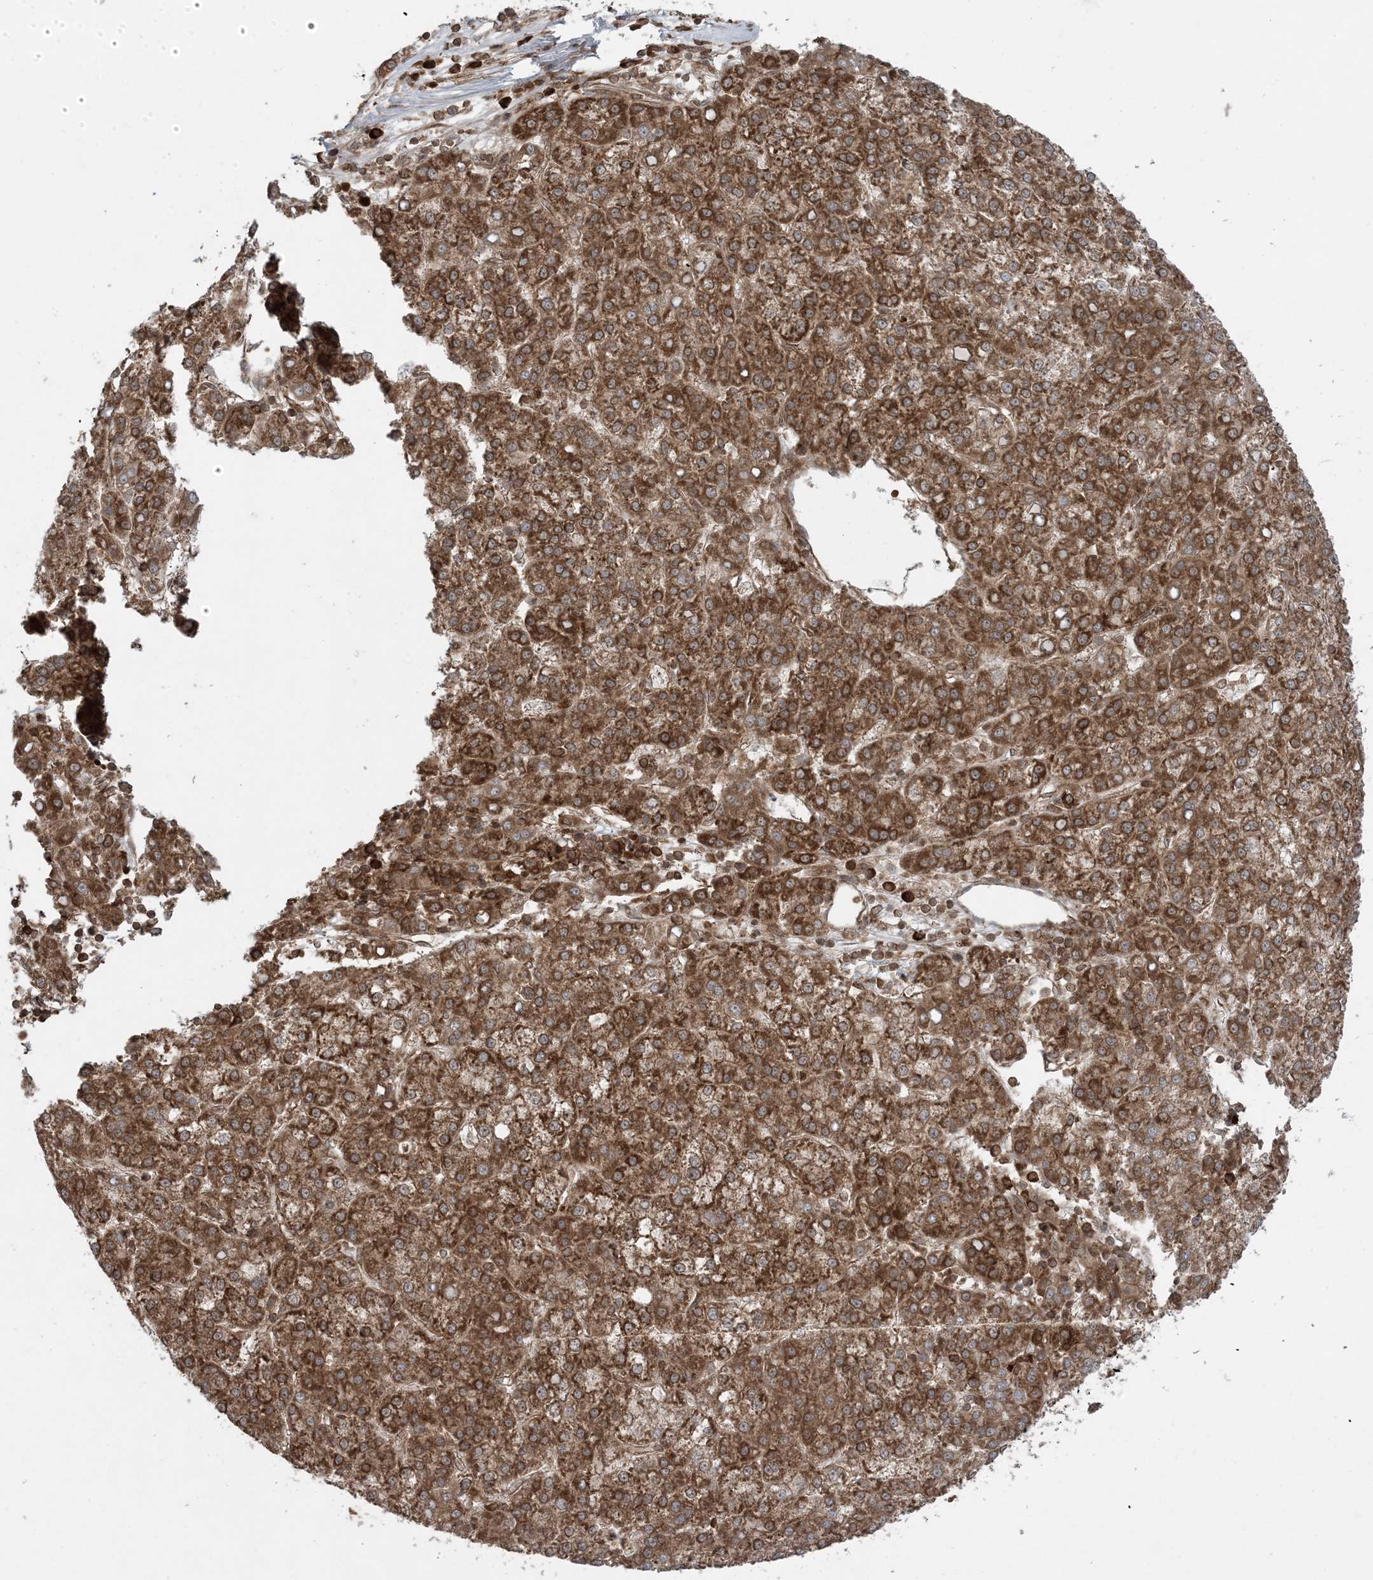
{"staining": {"intensity": "strong", "quantity": ">75%", "location": "cytoplasmic/membranous"}, "tissue": "liver cancer", "cell_type": "Tumor cells", "image_type": "cancer", "snomed": [{"axis": "morphology", "description": "Carcinoma, Hepatocellular, NOS"}, {"axis": "topography", "description": "Liver"}], "caption": "Protein expression analysis of hepatocellular carcinoma (liver) exhibits strong cytoplasmic/membranous staining in approximately >75% of tumor cells.", "gene": "DDX19B", "patient": {"sex": "female", "age": 58}}